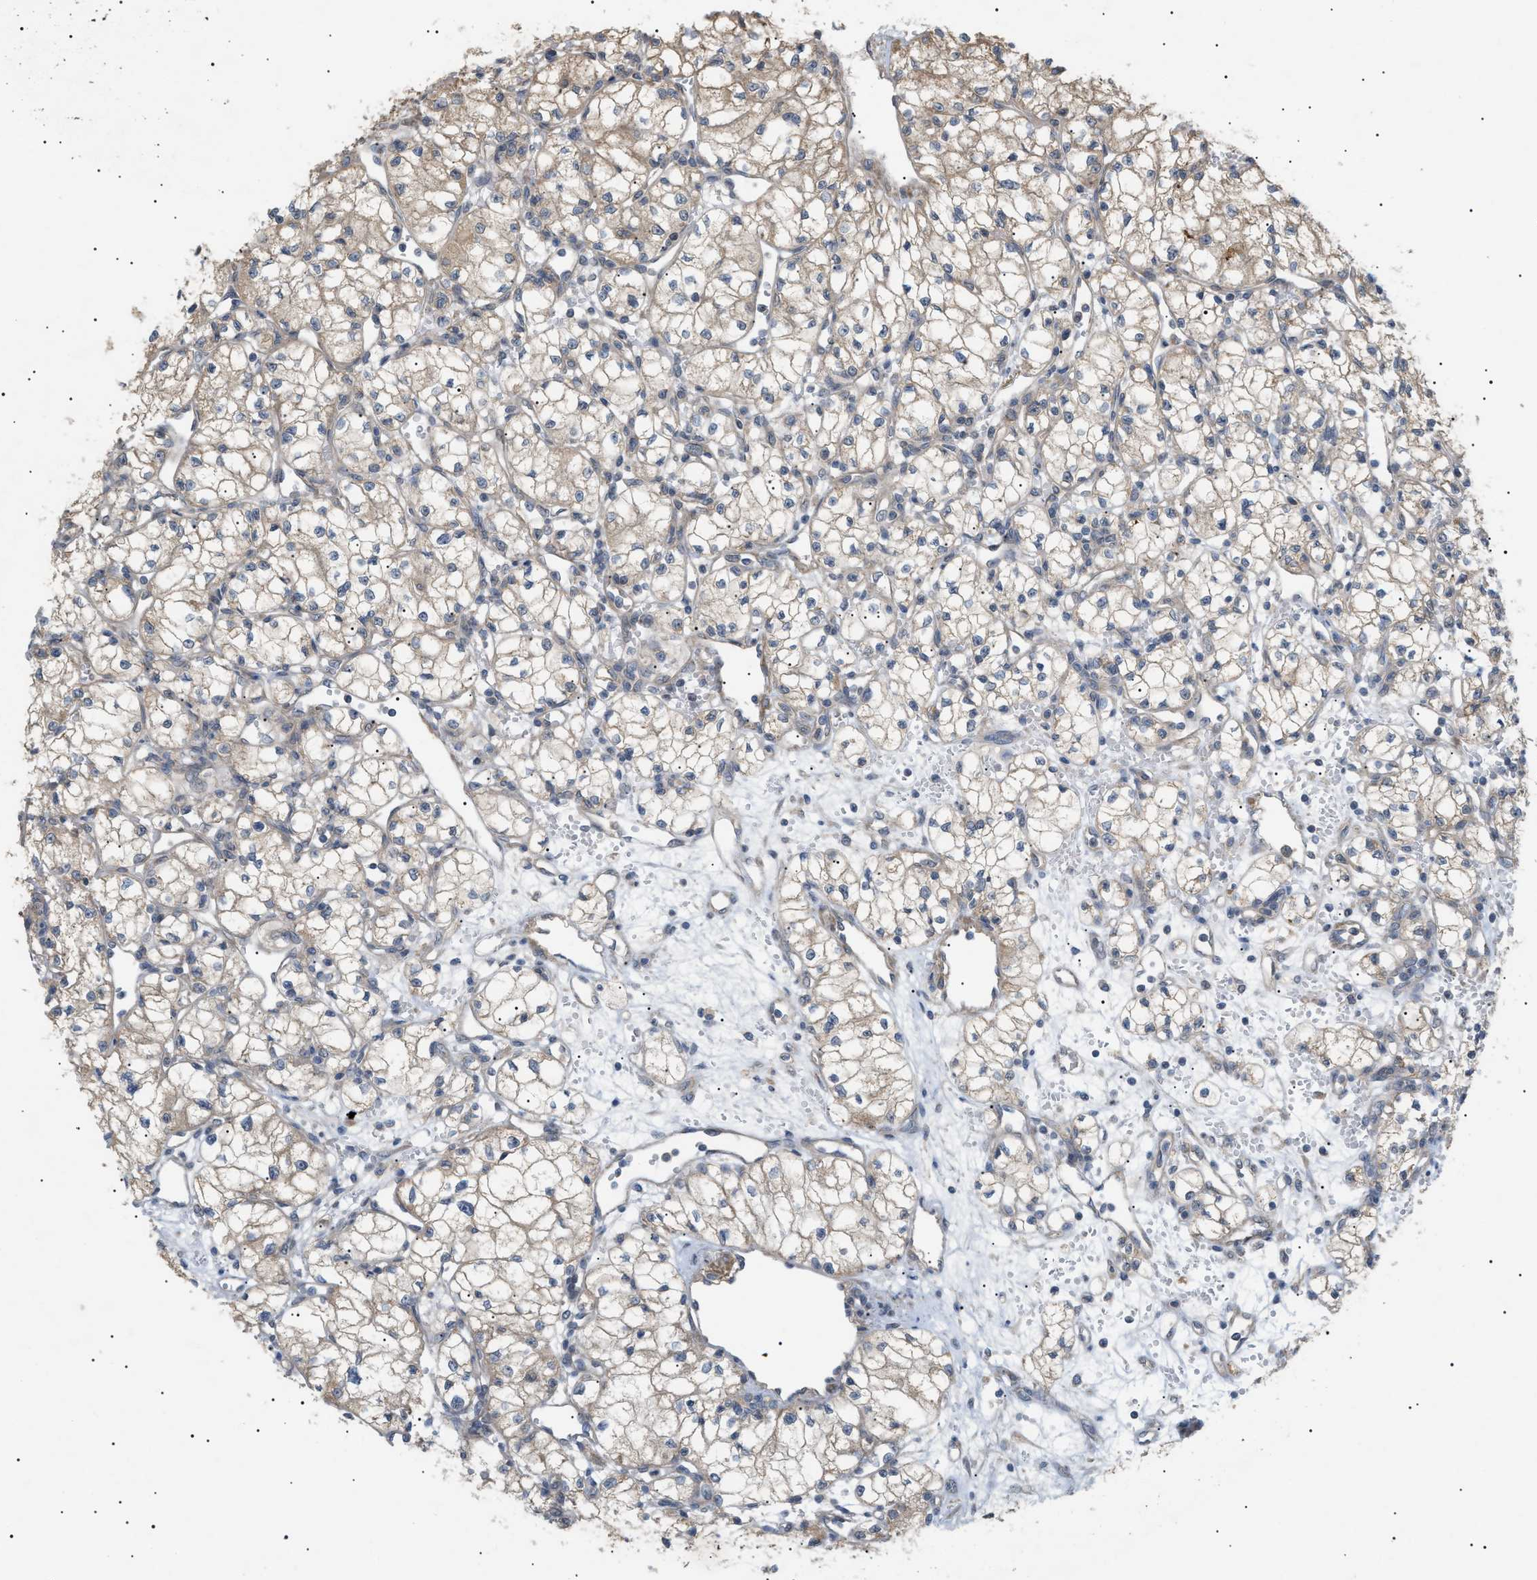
{"staining": {"intensity": "weak", "quantity": ">75%", "location": "cytoplasmic/membranous"}, "tissue": "renal cancer", "cell_type": "Tumor cells", "image_type": "cancer", "snomed": [{"axis": "morphology", "description": "Normal tissue, NOS"}, {"axis": "morphology", "description": "Adenocarcinoma, NOS"}, {"axis": "topography", "description": "Kidney"}], "caption": "A brown stain highlights weak cytoplasmic/membranous positivity of a protein in human renal adenocarcinoma tumor cells. (DAB IHC with brightfield microscopy, high magnification).", "gene": "IRS2", "patient": {"sex": "male", "age": 59}}